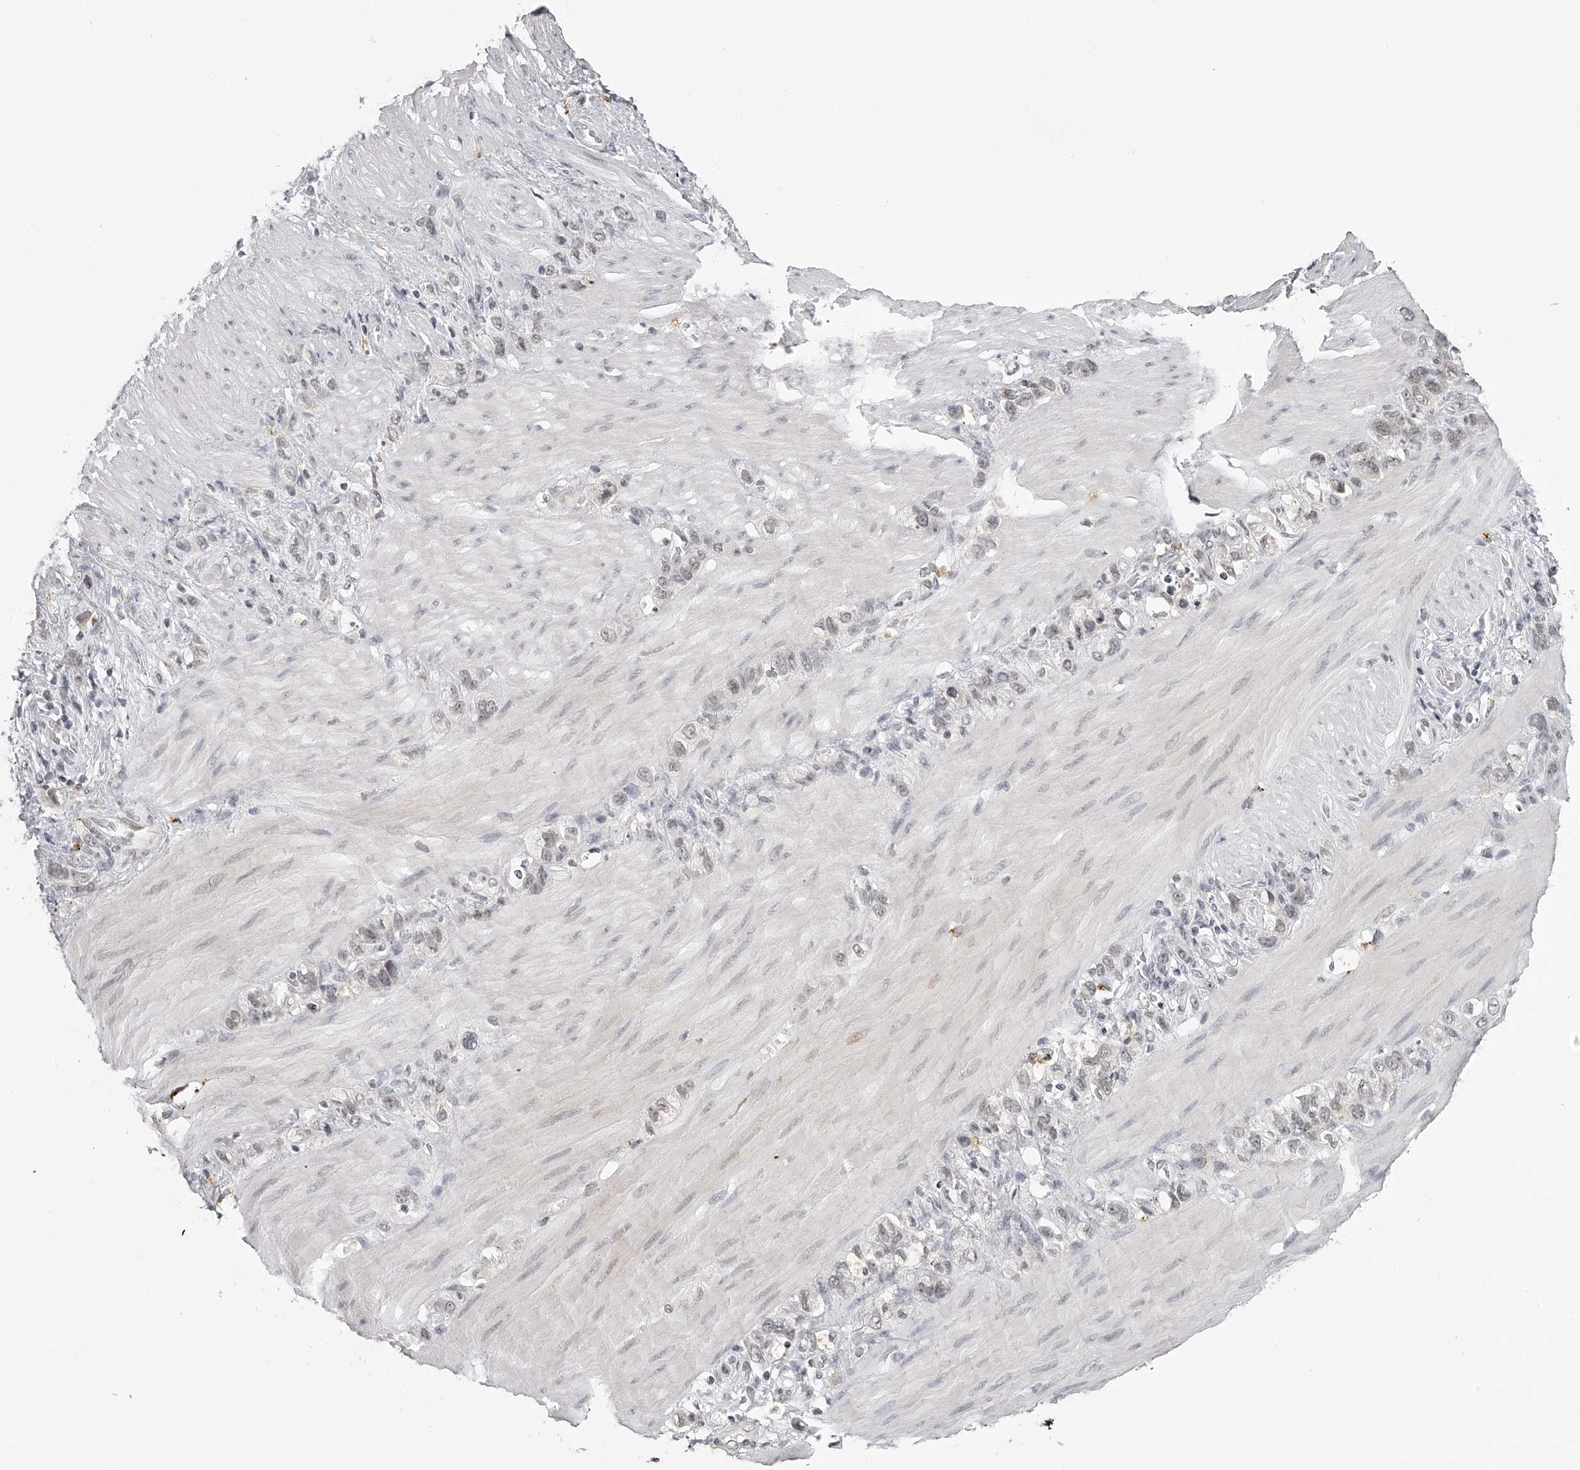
{"staining": {"intensity": "negative", "quantity": "none", "location": "none"}, "tissue": "stomach cancer", "cell_type": "Tumor cells", "image_type": "cancer", "snomed": [{"axis": "morphology", "description": "Normal tissue, NOS"}, {"axis": "morphology", "description": "Adenocarcinoma, NOS"}, {"axis": "morphology", "description": "Adenocarcinoma, High grade"}, {"axis": "topography", "description": "Stomach, upper"}, {"axis": "topography", "description": "Stomach"}], "caption": "A micrograph of human stomach adenocarcinoma is negative for staining in tumor cells.", "gene": "RNF220", "patient": {"sex": "female", "age": 65}}